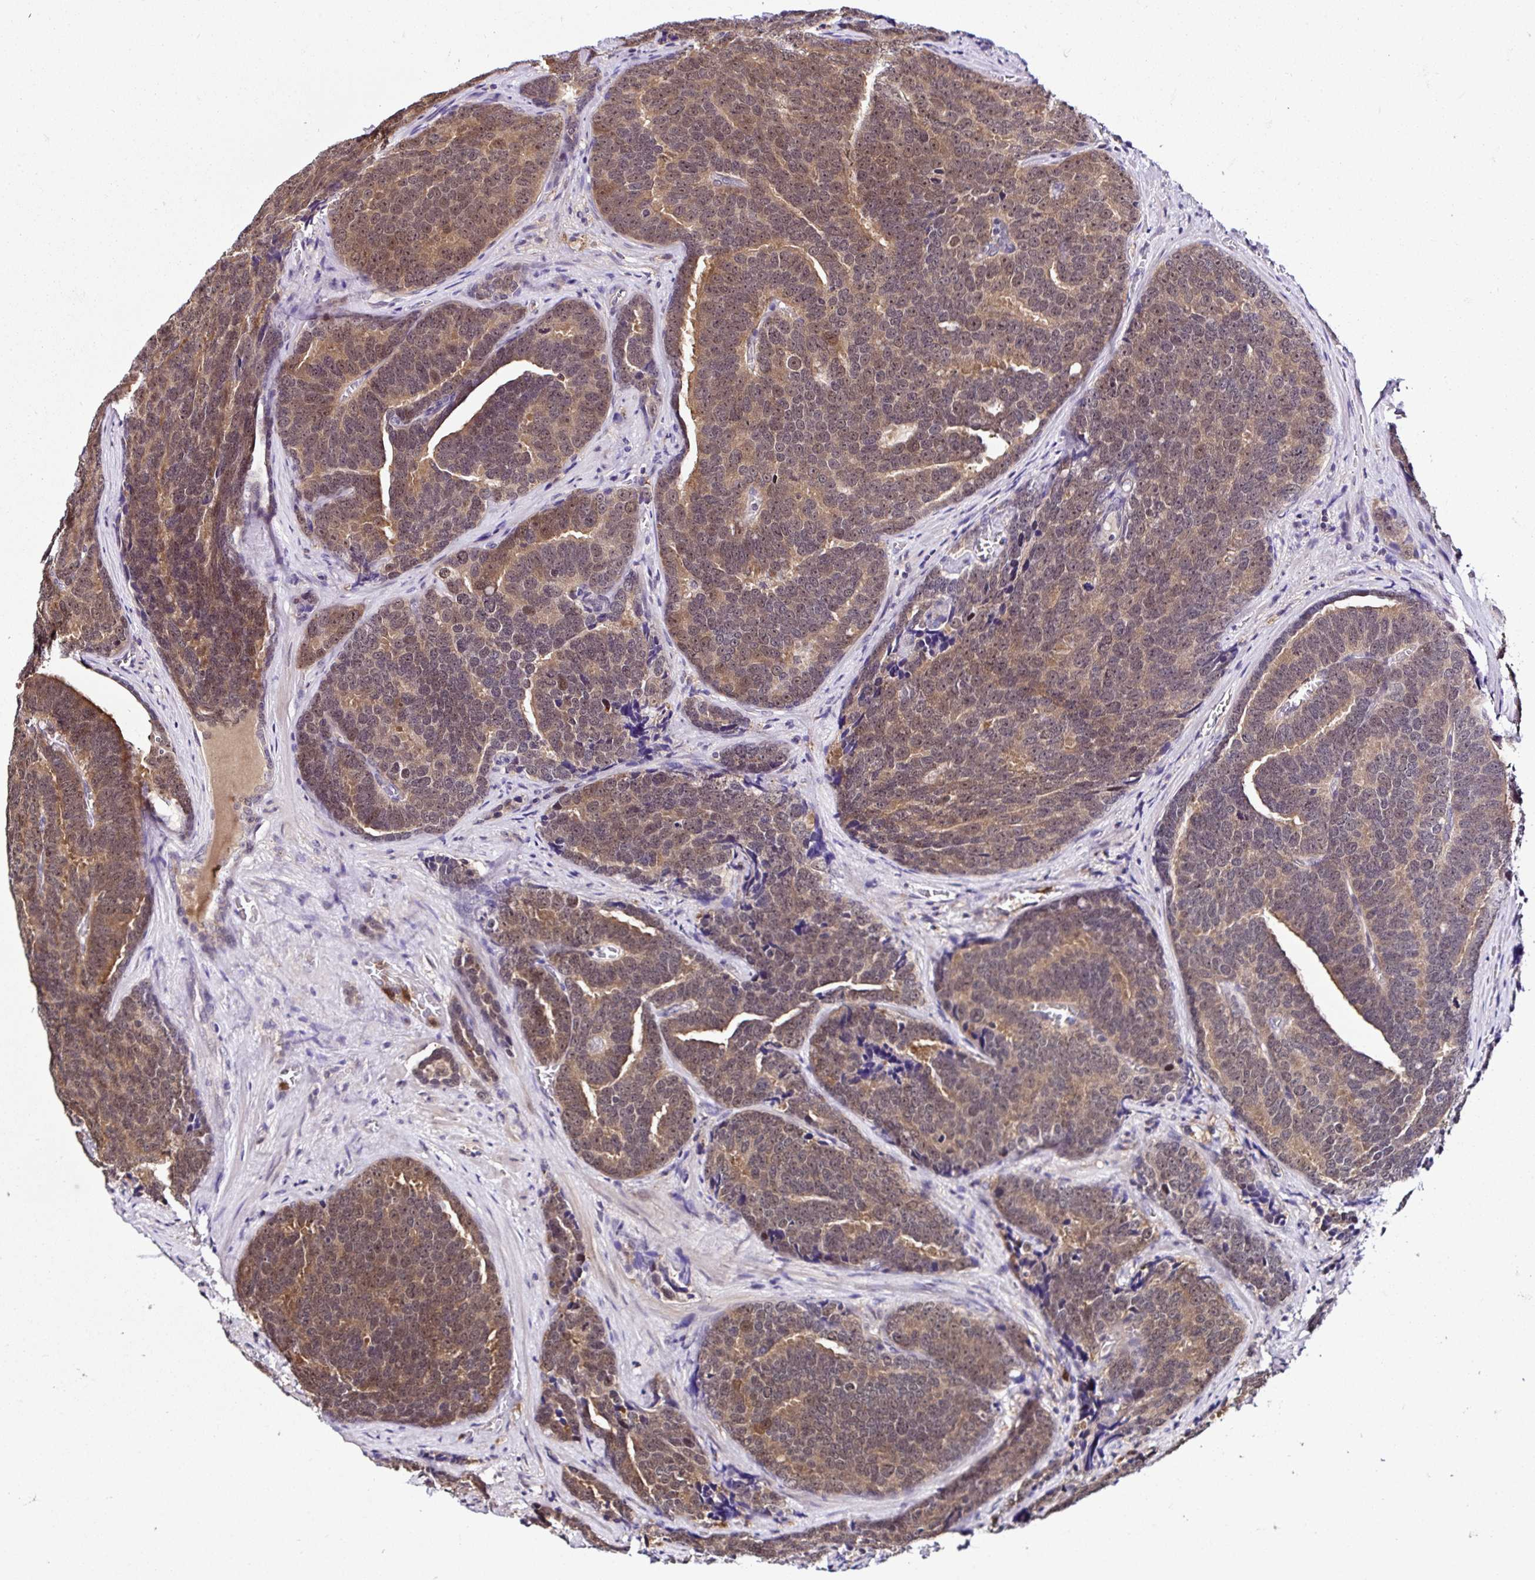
{"staining": {"intensity": "moderate", "quantity": ">75%", "location": "cytoplasmic/membranous,nuclear"}, "tissue": "prostate cancer", "cell_type": "Tumor cells", "image_type": "cancer", "snomed": [{"axis": "morphology", "description": "Adenocarcinoma, Low grade"}, {"axis": "topography", "description": "Prostate"}], "caption": "There is medium levels of moderate cytoplasmic/membranous and nuclear expression in tumor cells of prostate cancer (adenocarcinoma (low-grade)), as demonstrated by immunohistochemical staining (brown color).", "gene": "PIN4", "patient": {"sex": "male", "age": 62}}